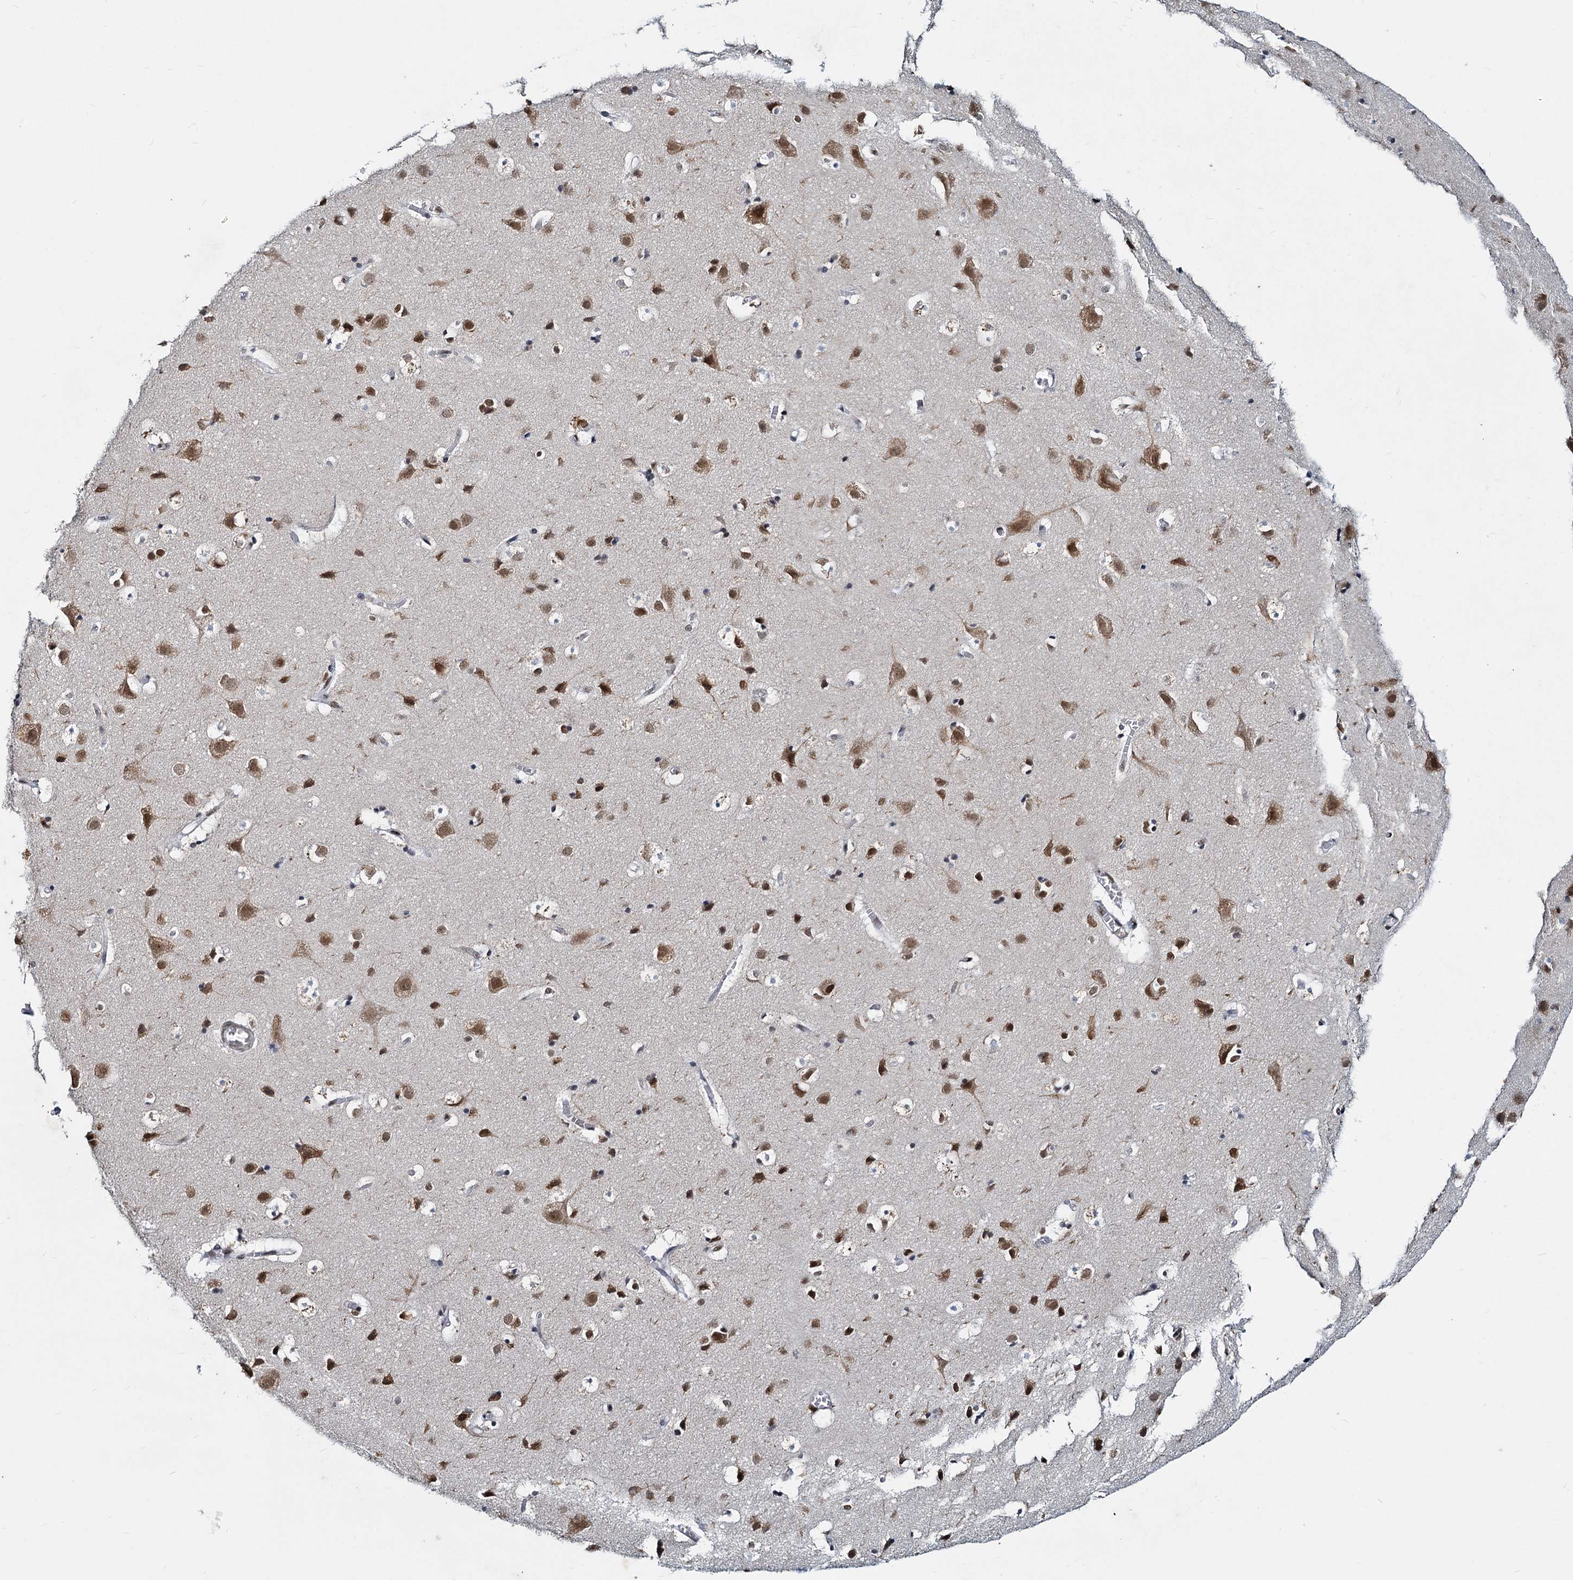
{"staining": {"intensity": "moderate", "quantity": ">75%", "location": "nuclear"}, "tissue": "cerebral cortex", "cell_type": "Endothelial cells", "image_type": "normal", "snomed": [{"axis": "morphology", "description": "Normal tissue, NOS"}, {"axis": "topography", "description": "Cerebral cortex"}], "caption": "A histopathology image of human cerebral cortex stained for a protein exhibits moderate nuclear brown staining in endothelial cells. (DAB IHC with brightfield microscopy, high magnification).", "gene": "METTL14", "patient": {"sex": "male", "age": 54}}